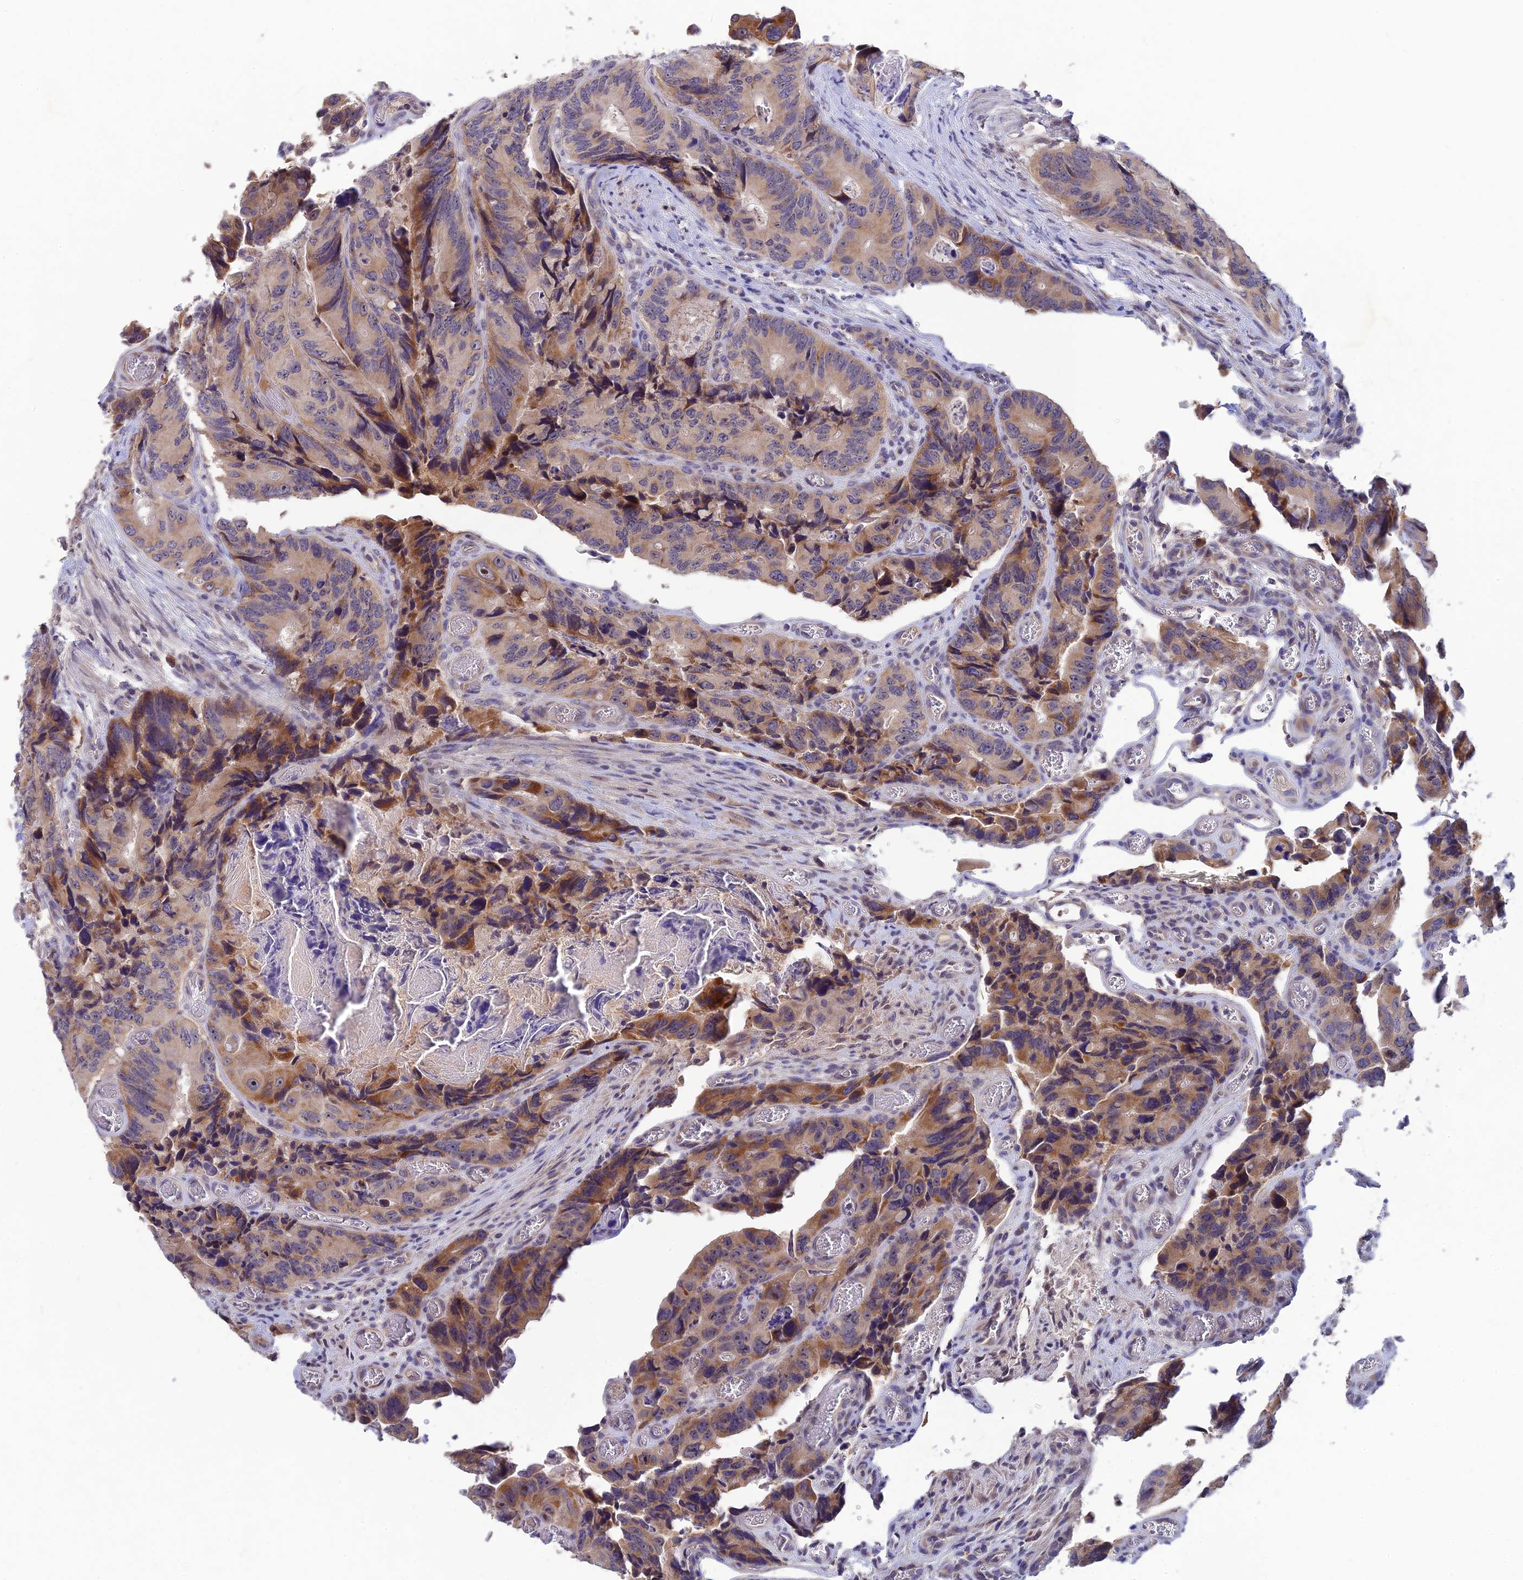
{"staining": {"intensity": "moderate", "quantity": ">75%", "location": "cytoplasmic/membranous"}, "tissue": "colorectal cancer", "cell_type": "Tumor cells", "image_type": "cancer", "snomed": [{"axis": "morphology", "description": "Adenocarcinoma, NOS"}, {"axis": "topography", "description": "Colon"}], "caption": "Tumor cells exhibit medium levels of moderate cytoplasmic/membranous expression in about >75% of cells in colorectal adenocarcinoma.", "gene": "CHST5", "patient": {"sex": "male", "age": 84}}